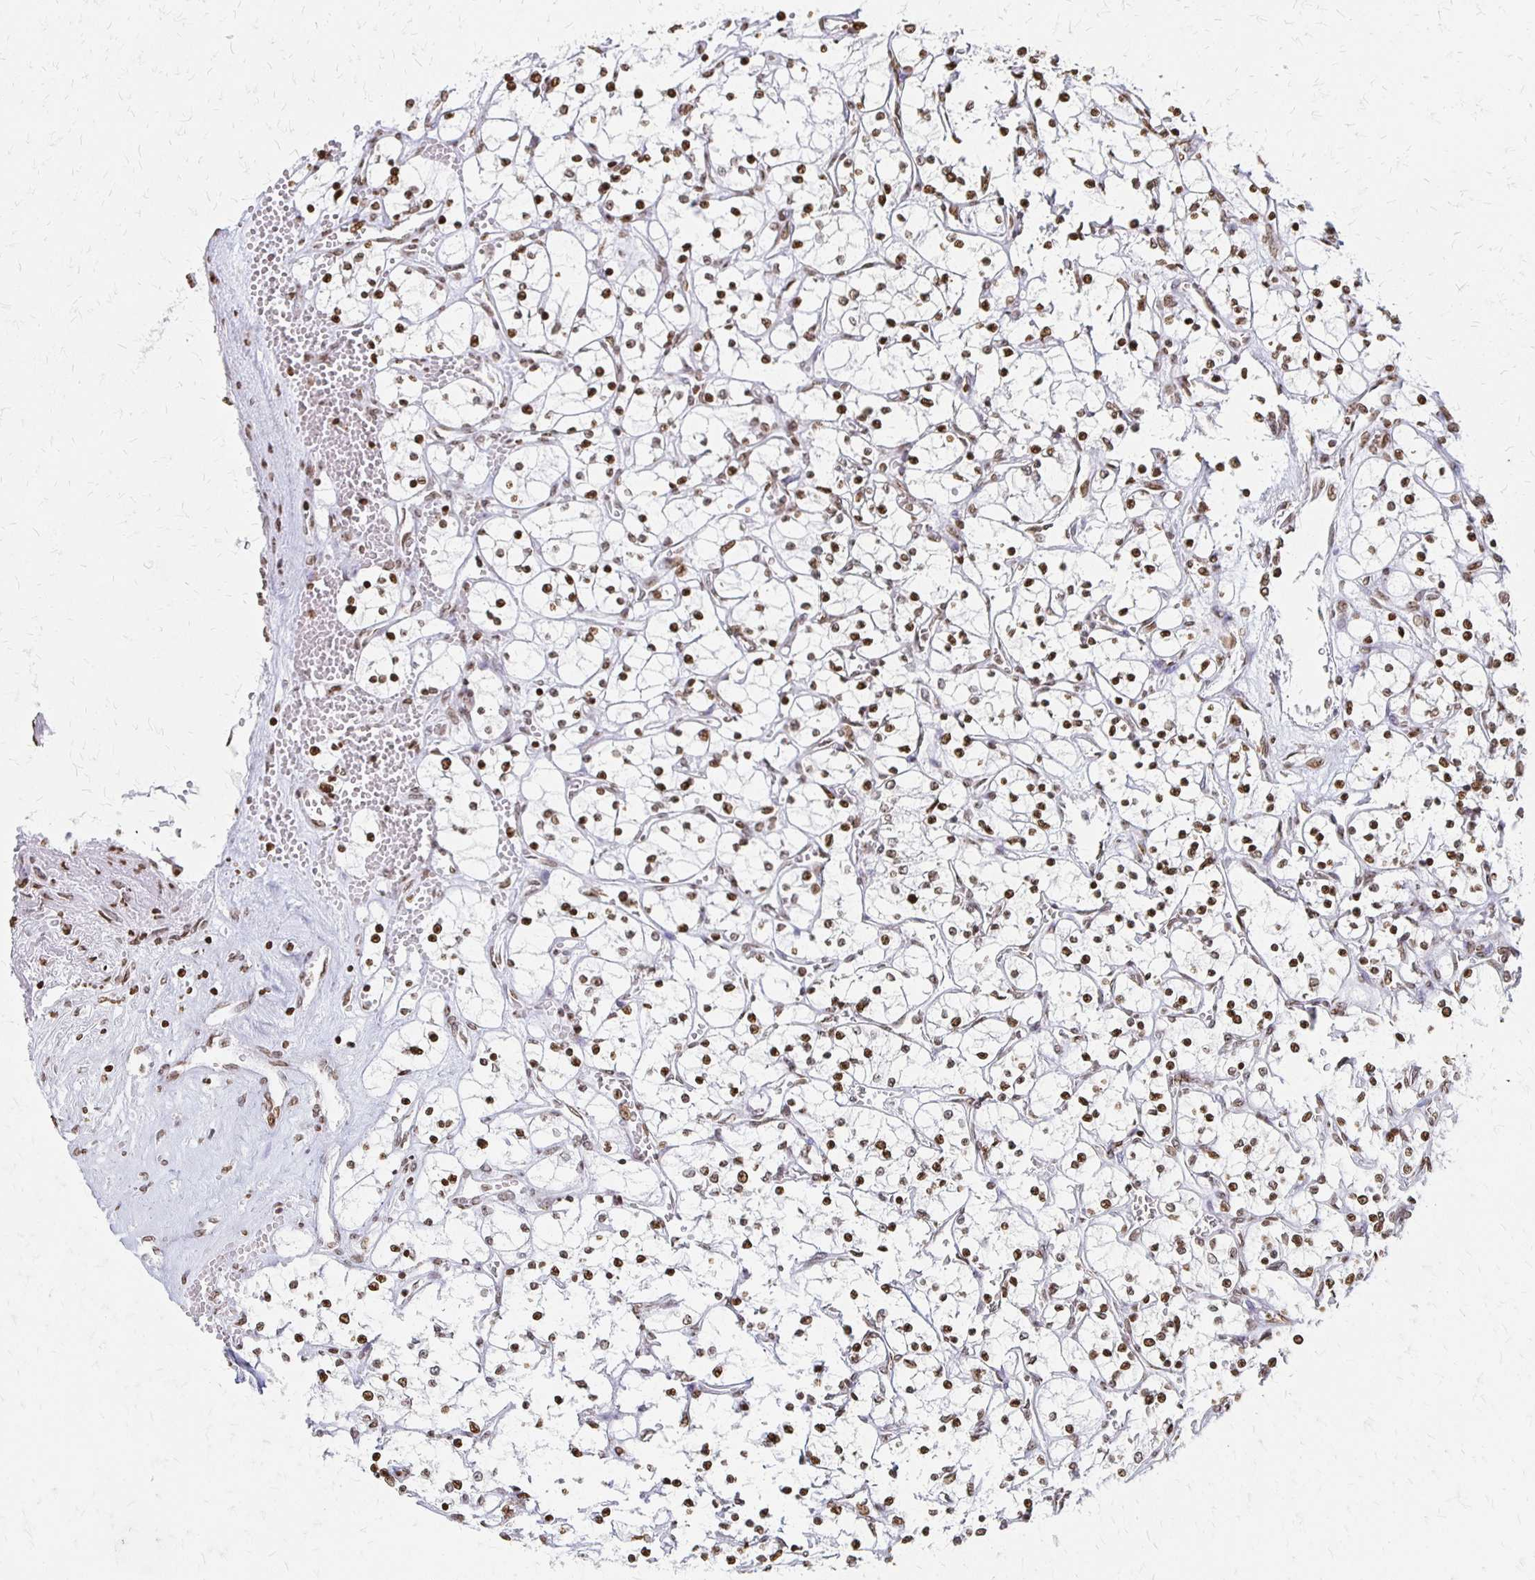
{"staining": {"intensity": "moderate", "quantity": ">75%", "location": "nuclear"}, "tissue": "renal cancer", "cell_type": "Tumor cells", "image_type": "cancer", "snomed": [{"axis": "morphology", "description": "Adenocarcinoma, NOS"}, {"axis": "topography", "description": "Kidney"}], "caption": "Human renal cancer stained for a protein (brown) shows moderate nuclear positive positivity in approximately >75% of tumor cells.", "gene": "ZNF280C", "patient": {"sex": "female", "age": 69}}